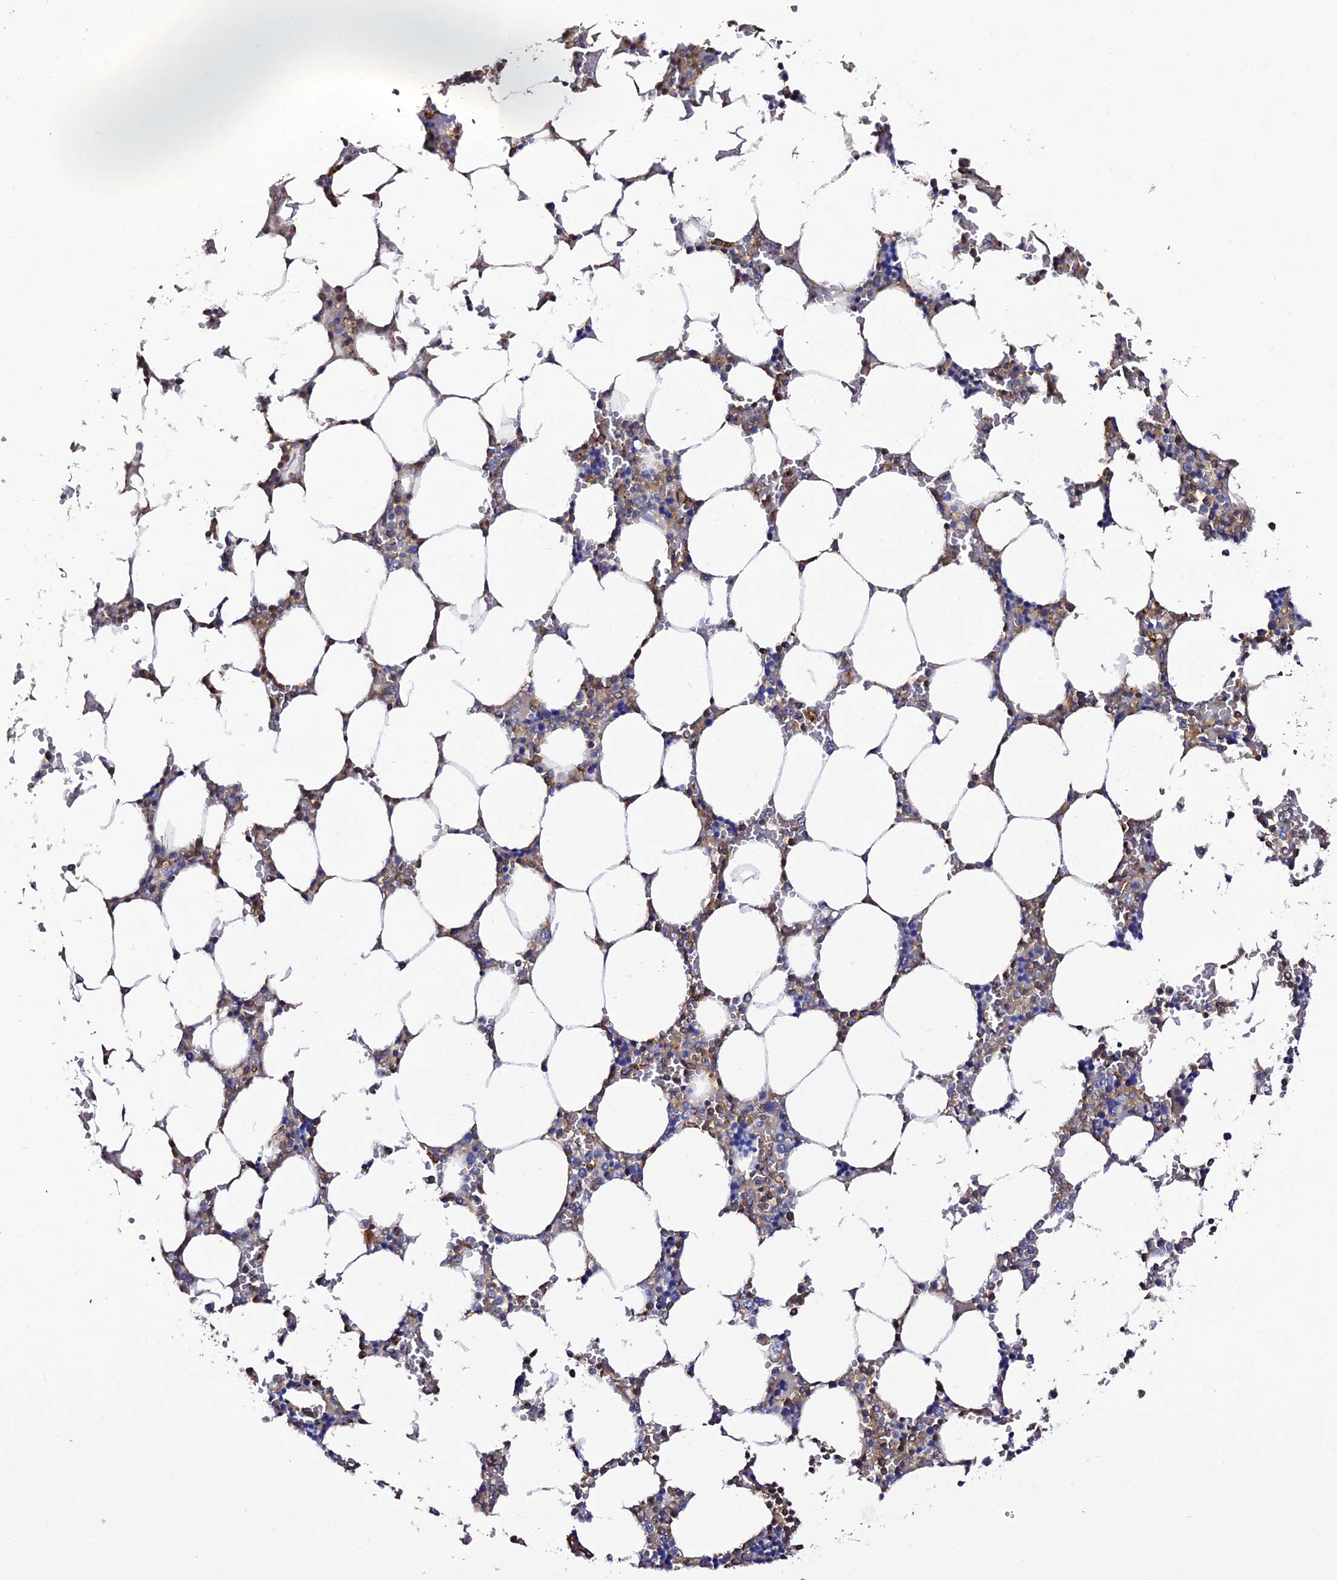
{"staining": {"intensity": "moderate", "quantity": "<25%", "location": "cytoplasmic/membranous"}, "tissue": "bone marrow", "cell_type": "Hematopoietic cells", "image_type": "normal", "snomed": [{"axis": "morphology", "description": "Normal tissue, NOS"}, {"axis": "topography", "description": "Bone marrow"}], "caption": "Immunohistochemical staining of unremarkable bone marrow exhibits low levels of moderate cytoplasmic/membranous positivity in approximately <25% of hematopoietic cells. Using DAB (brown) and hematoxylin (blue) stains, captured at high magnification using brightfield microscopy.", "gene": "TRPV2", "patient": {"sex": "male", "age": 64}}